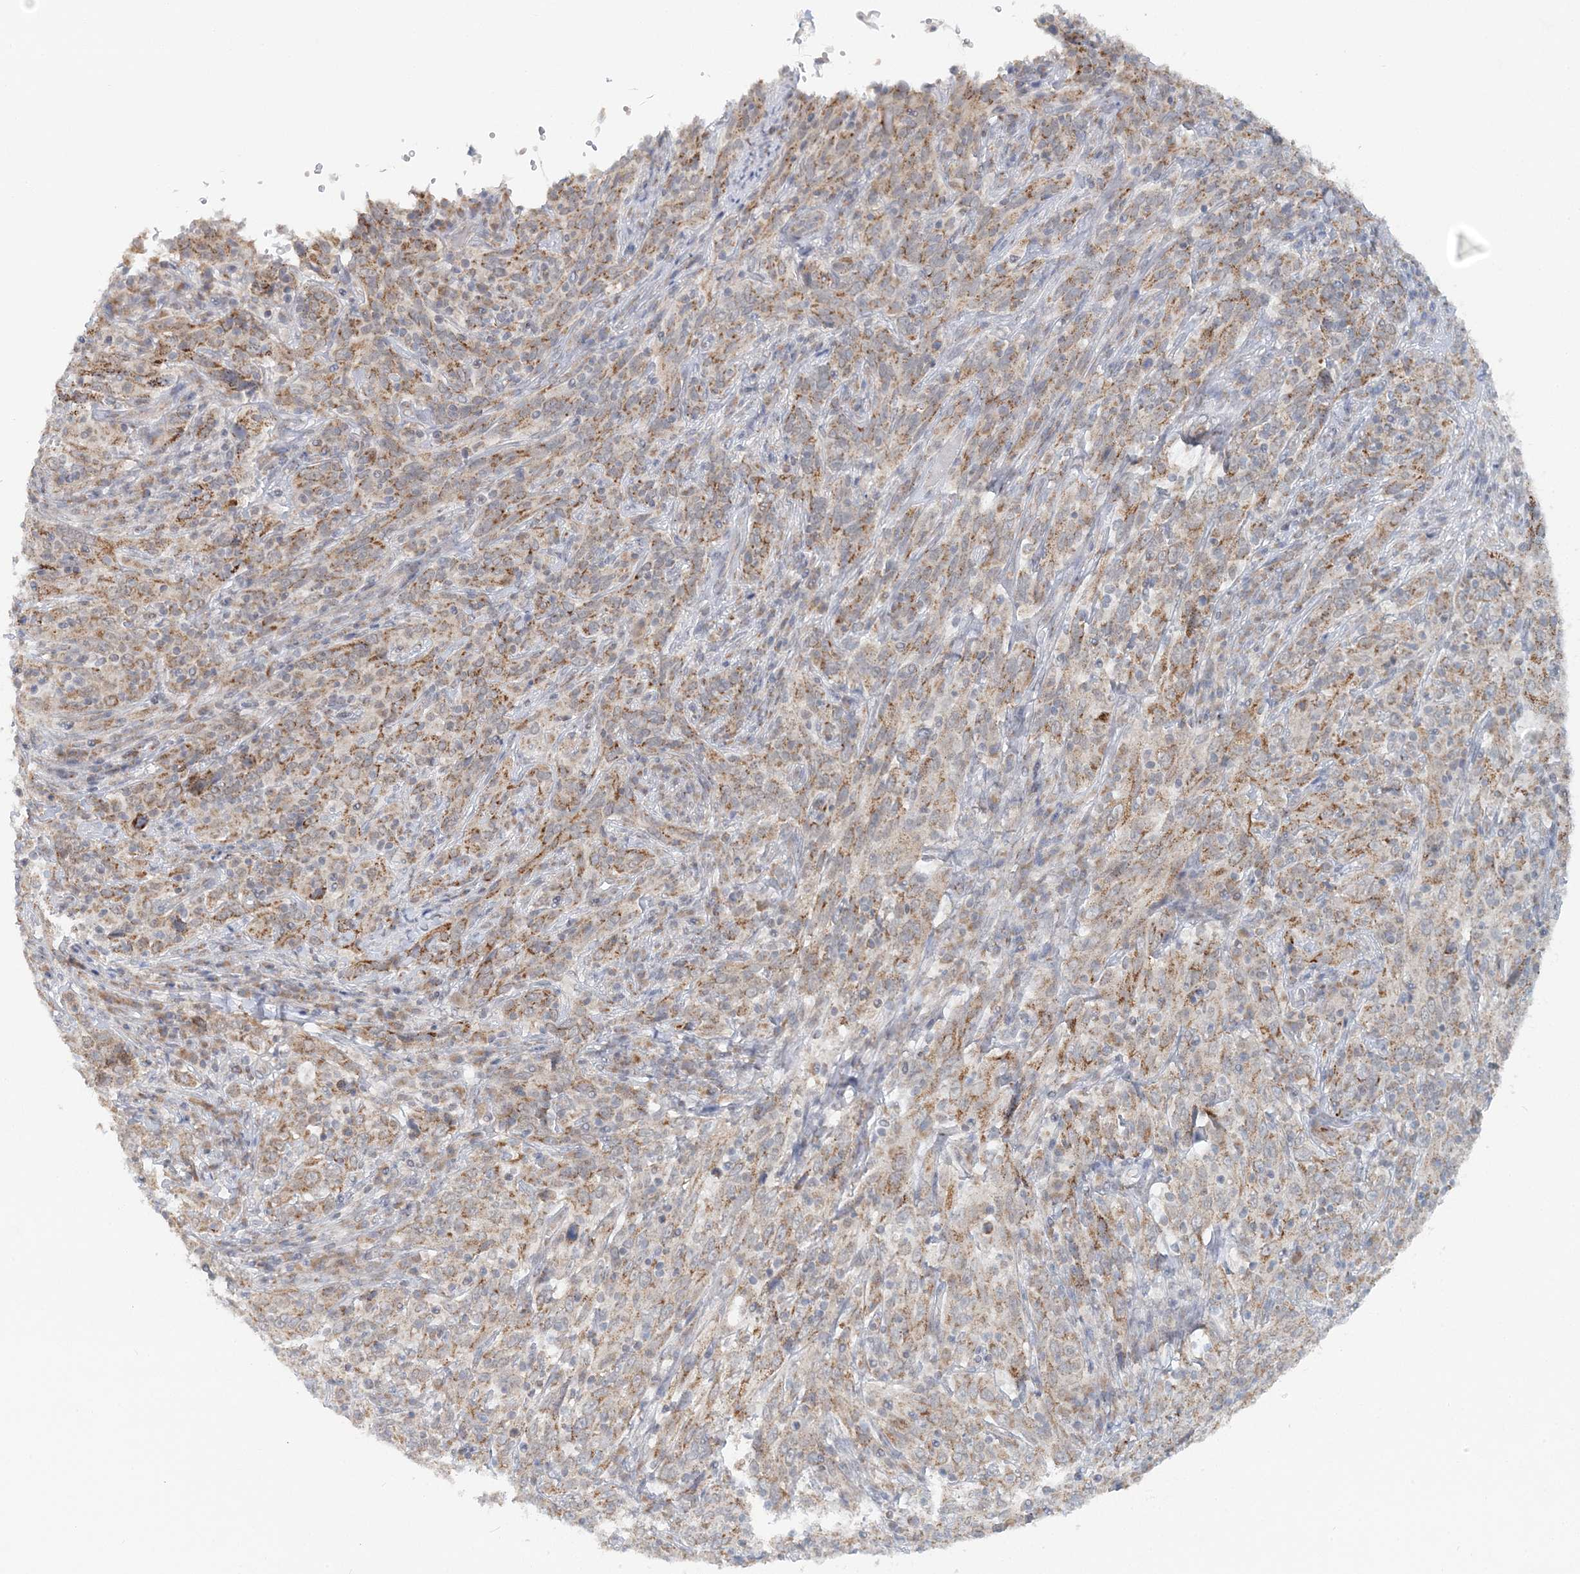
{"staining": {"intensity": "moderate", "quantity": ">75%", "location": "cytoplasmic/membranous"}, "tissue": "cervical cancer", "cell_type": "Tumor cells", "image_type": "cancer", "snomed": [{"axis": "morphology", "description": "Squamous cell carcinoma, NOS"}, {"axis": "topography", "description": "Cervix"}], "caption": "A photomicrograph showing moderate cytoplasmic/membranous expression in approximately >75% of tumor cells in cervical squamous cell carcinoma, as visualized by brown immunohistochemical staining.", "gene": "RNF150", "patient": {"sex": "female", "age": 46}}